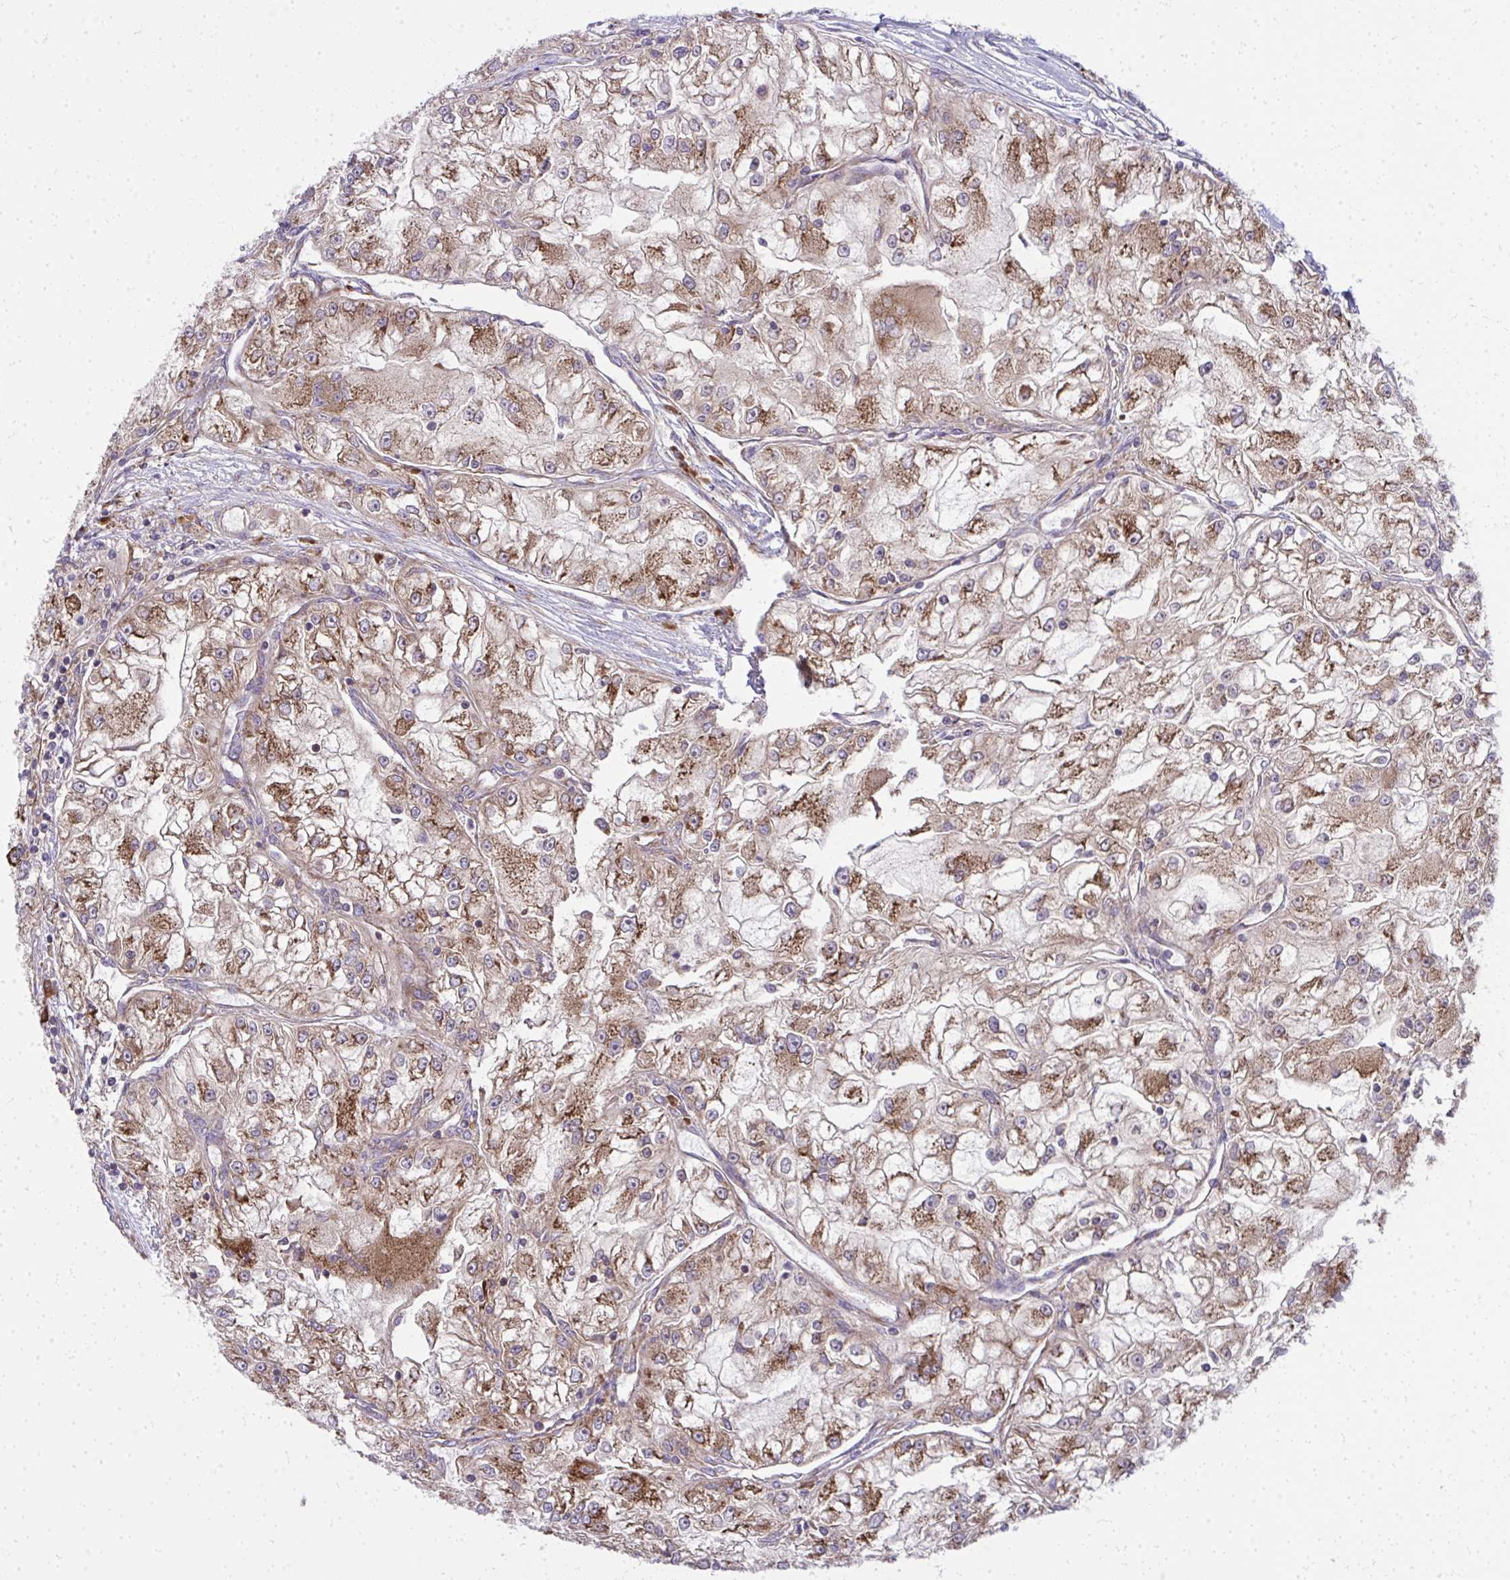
{"staining": {"intensity": "moderate", "quantity": ">75%", "location": "cytoplasmic/membranous"}, "tissue": "renal cancer", "cell_type": "Tumor cells", "image_type": "cancer", "snomed": [{"axis": "morphology", "description": "Adenocarcinoma, NOS"}, {"axis": "topography", "description": "Kidney"}], "caption": "Adenocarcinoma (renal) stained with a brown dye displays moderate cytoplasmic/membranous positive positivity in about >75% of tumor cells.", "gene": "GFPT2", "patient": {"sex": "female", "age": 72}}